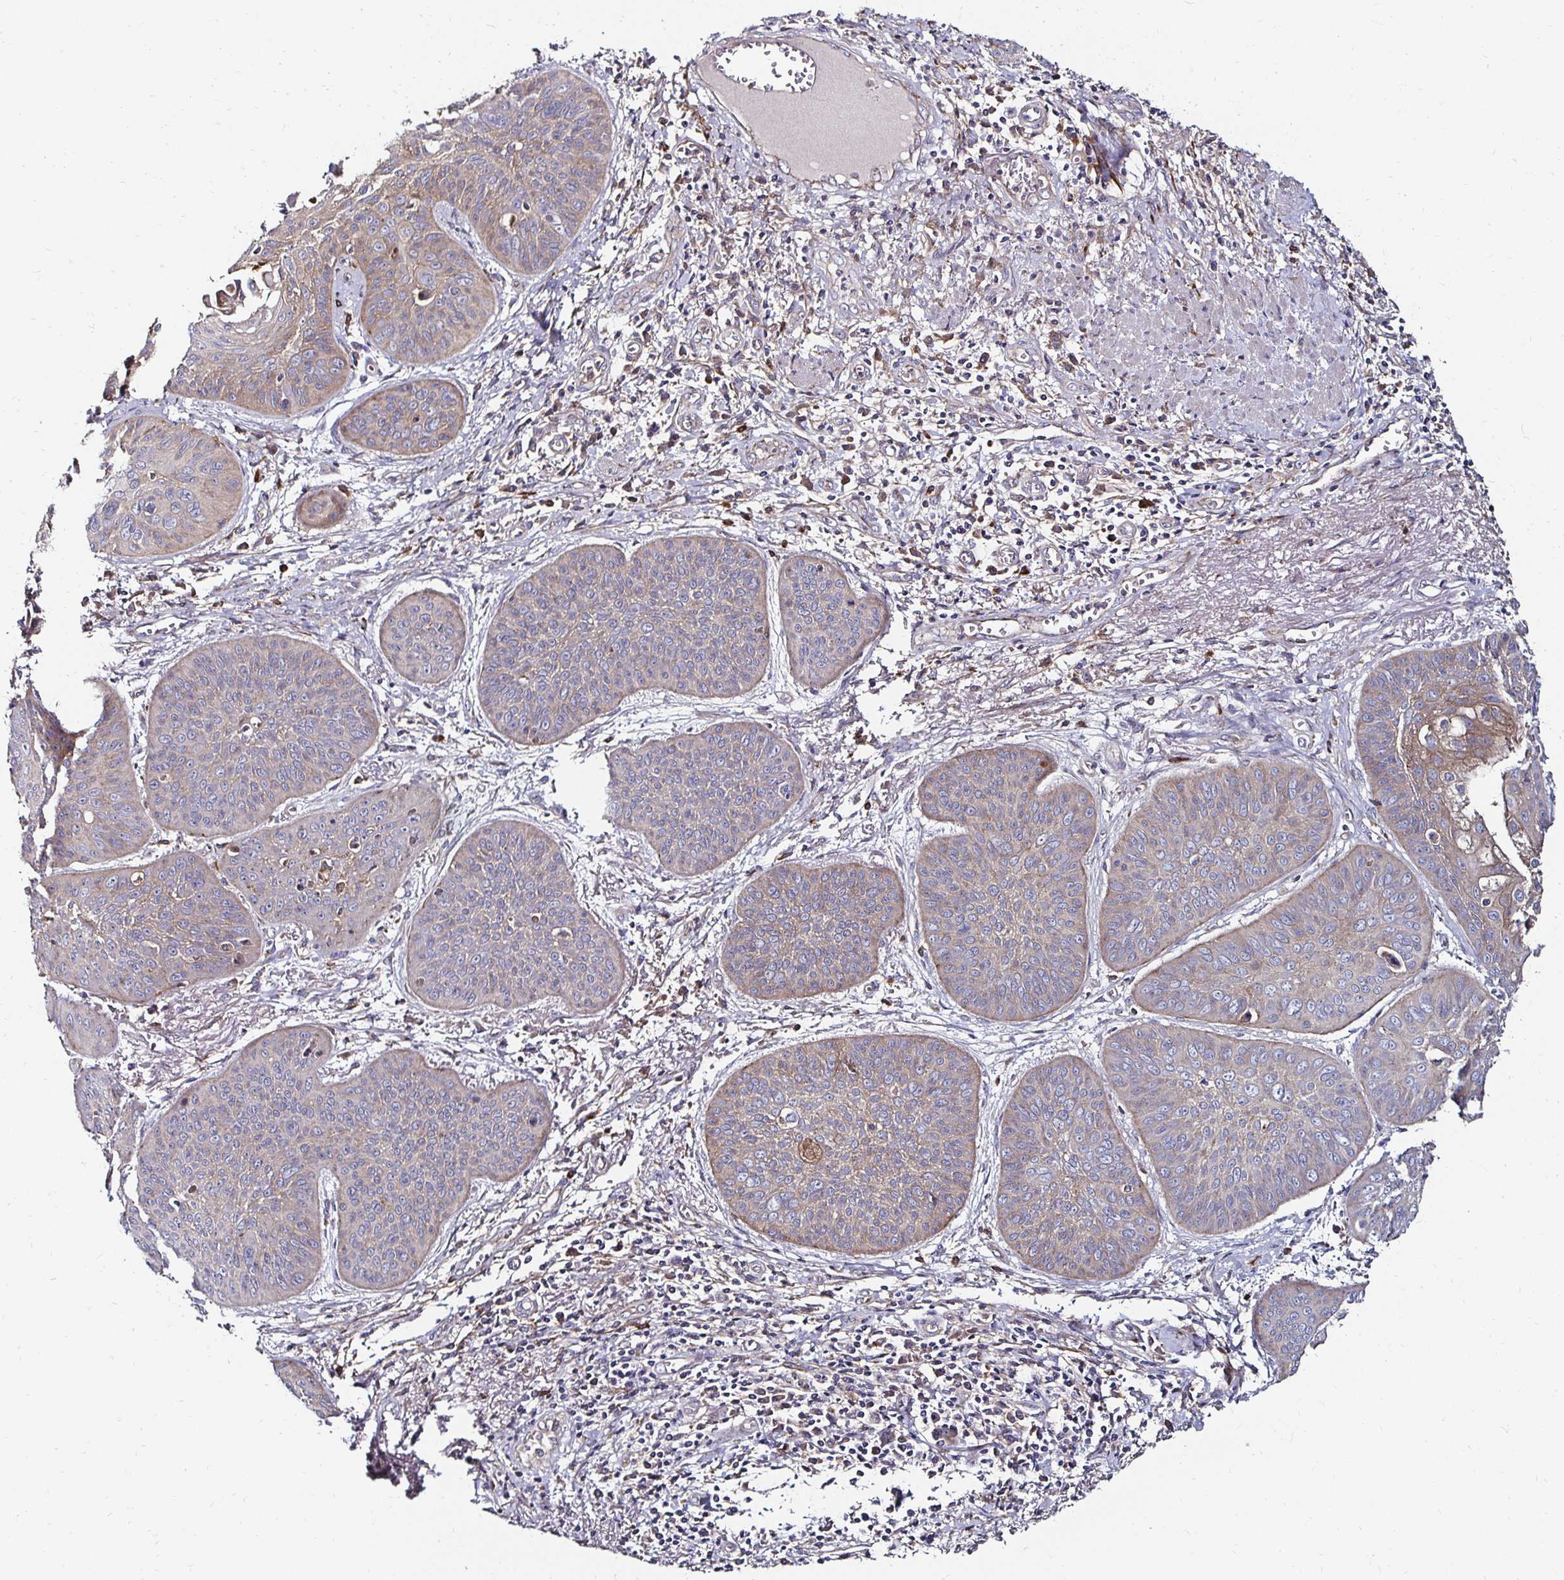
{"staining": {"intensity": "weak", "quantity": "<25%", "location": "cytoplasmic/membranous"}, "tissue": "lung cancer", "cell_type": "Tumor cells", "image_type": "cancer", "snomed": [{"axis": "morphology", "description": "Squamous cell carcinoma, NOS"}, {"axis": "topography", "description": "Lung"}], "caption": "Tumor cells are negative for brown protein staining in lung squamous cell carcinoma. (Immunohistochemistry (ihc), brightfield microscopy, high magnification).", "gene": "NCSTN", "patient": {"sex": "male", "age": 74}}